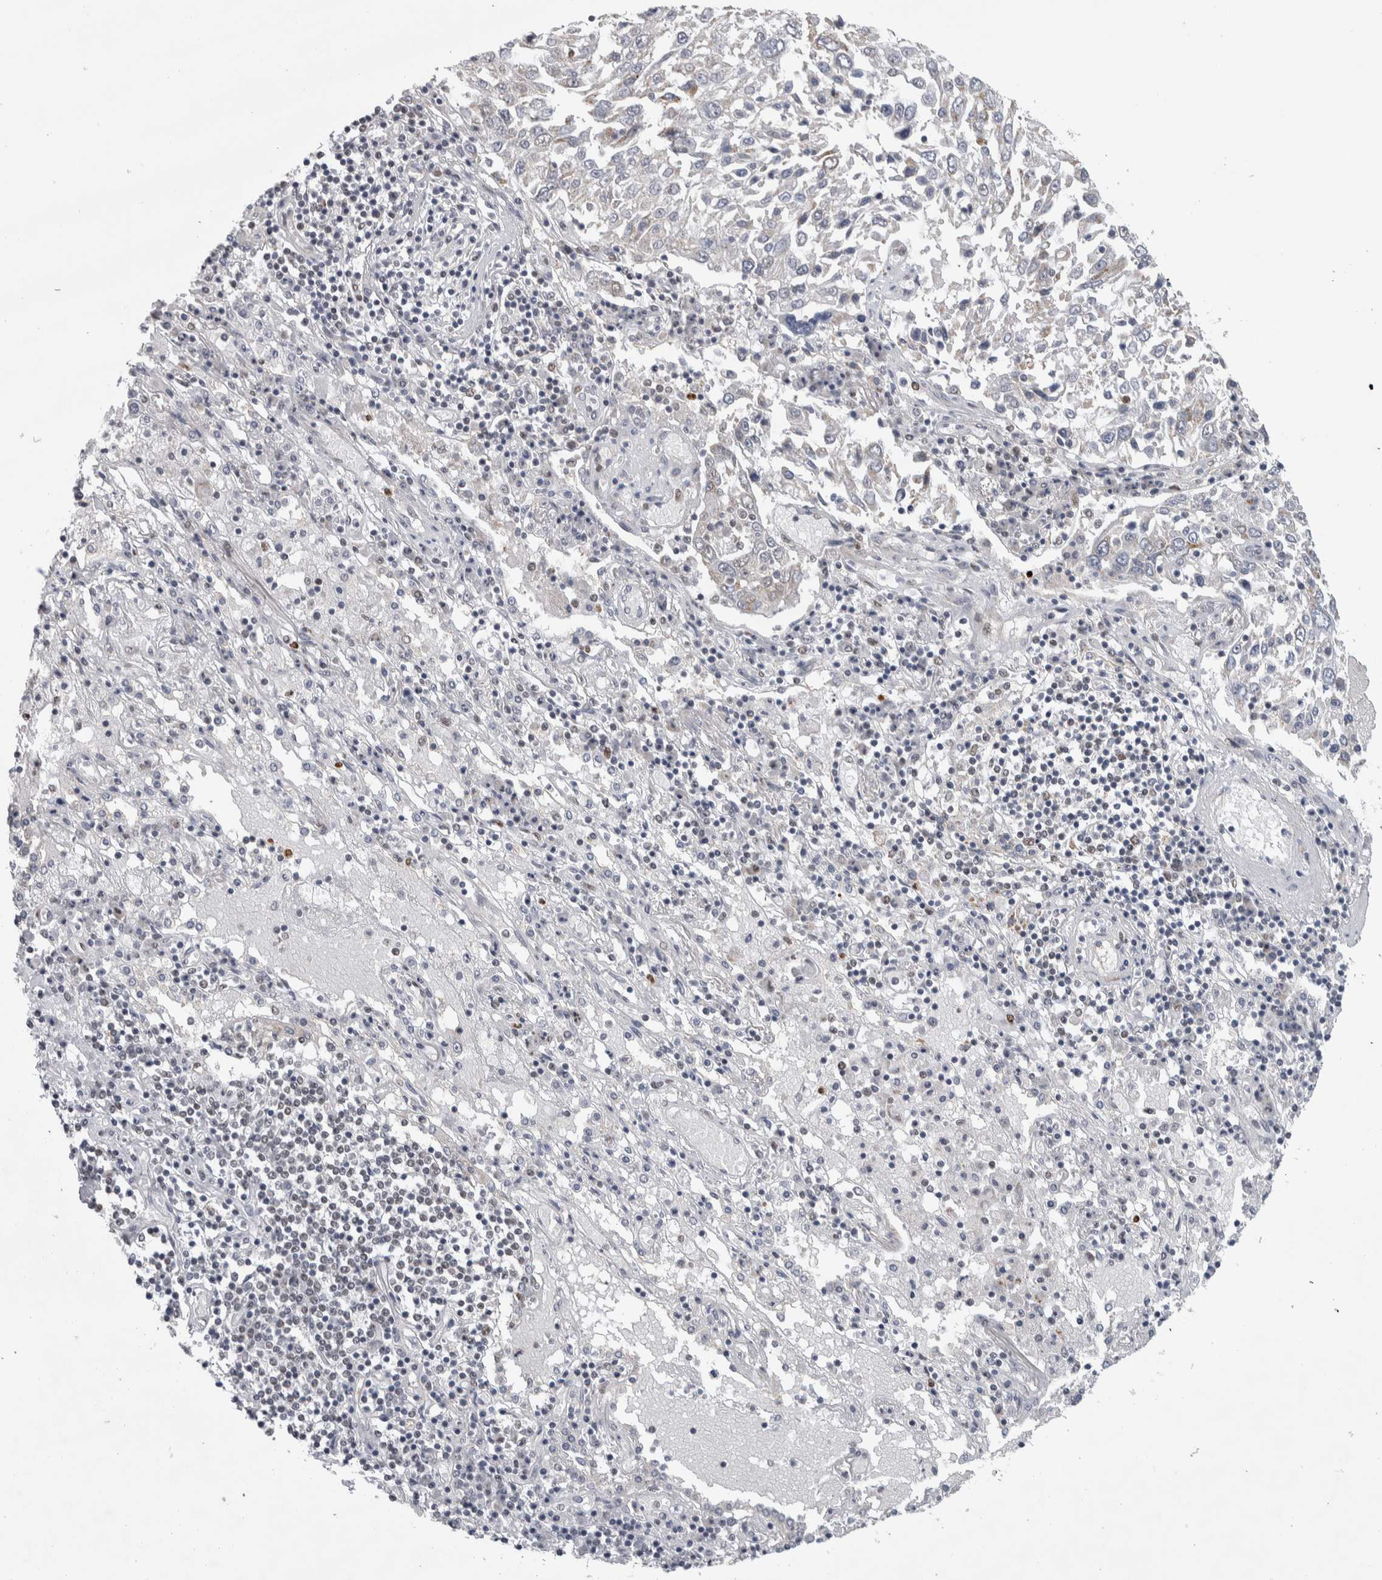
{"staining": {"intensity": "moderate", "quantity": "<25%", "location": "nuclear"}, "tissue": "lung cancer", "cell_type": "Tumor cells", "image_type": "cancer", "snomed": [{"axis": "morphology", "description": "Squamous cell carcinoma, NOS"}, {"axis": "topography", "description": "Lung"}], "caption": "A brown stain highlights moderate nuclear staining of a protein in human lung squamous cell carcinoma tumor cells.", "gene": "HEXIM2", "patient": {"sex": "male", "age": 65}}